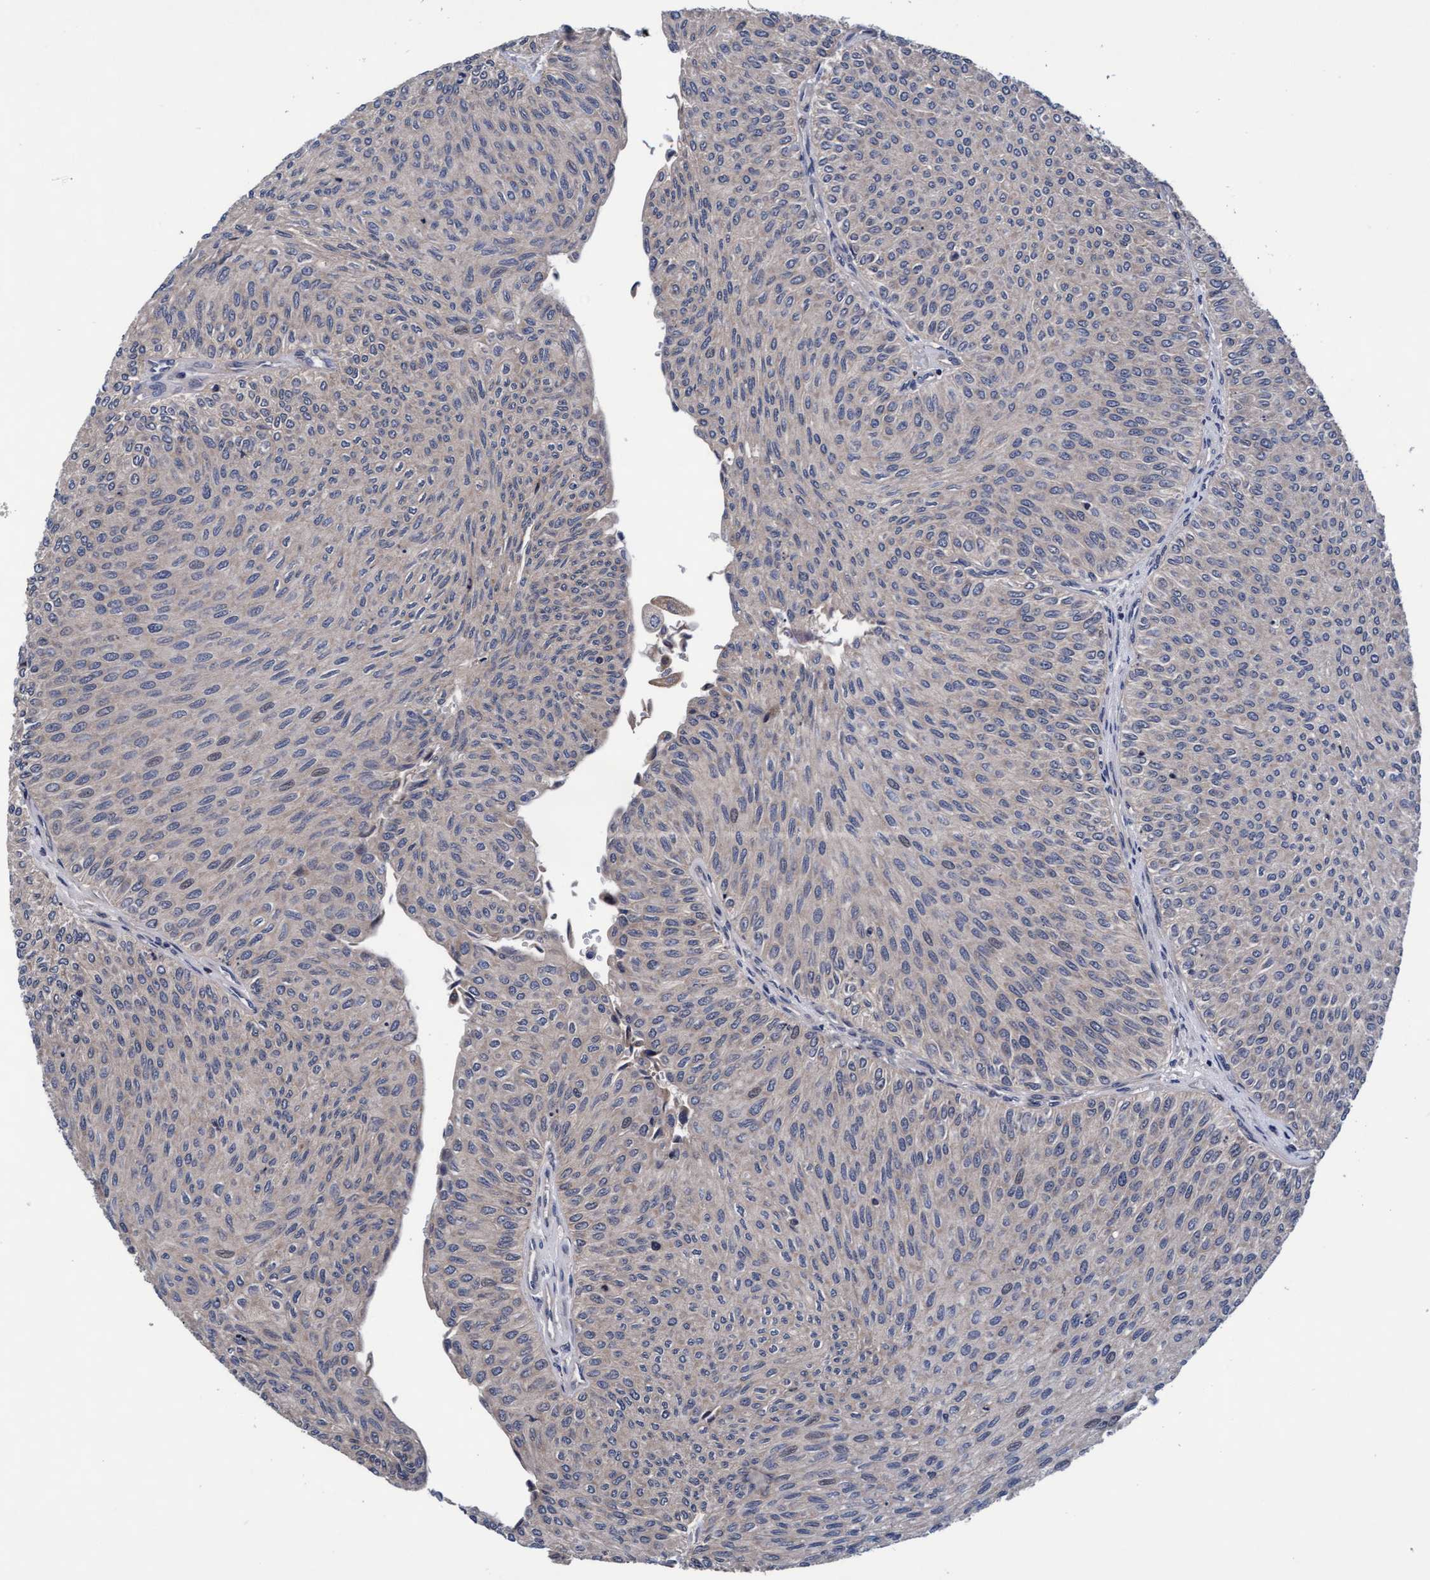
{"staining": {"intensity": "negative", "quantity": "none", "location": "none"}, "tissue": "urothelial cancer", "cell_type": "Tumor cells", "image_type": "cancer", "snomed": [{"axis": "morphology", "description": "Urothelial carcinoma, Low grade"}, {"axis": "topography", "description": "Urinary bladder"}], "caption": "Tumor cells are negative for protein expression in human urothelial cancer.", "gene": "EFCAB13", "patient": {"sex": "male", "age": 78}}